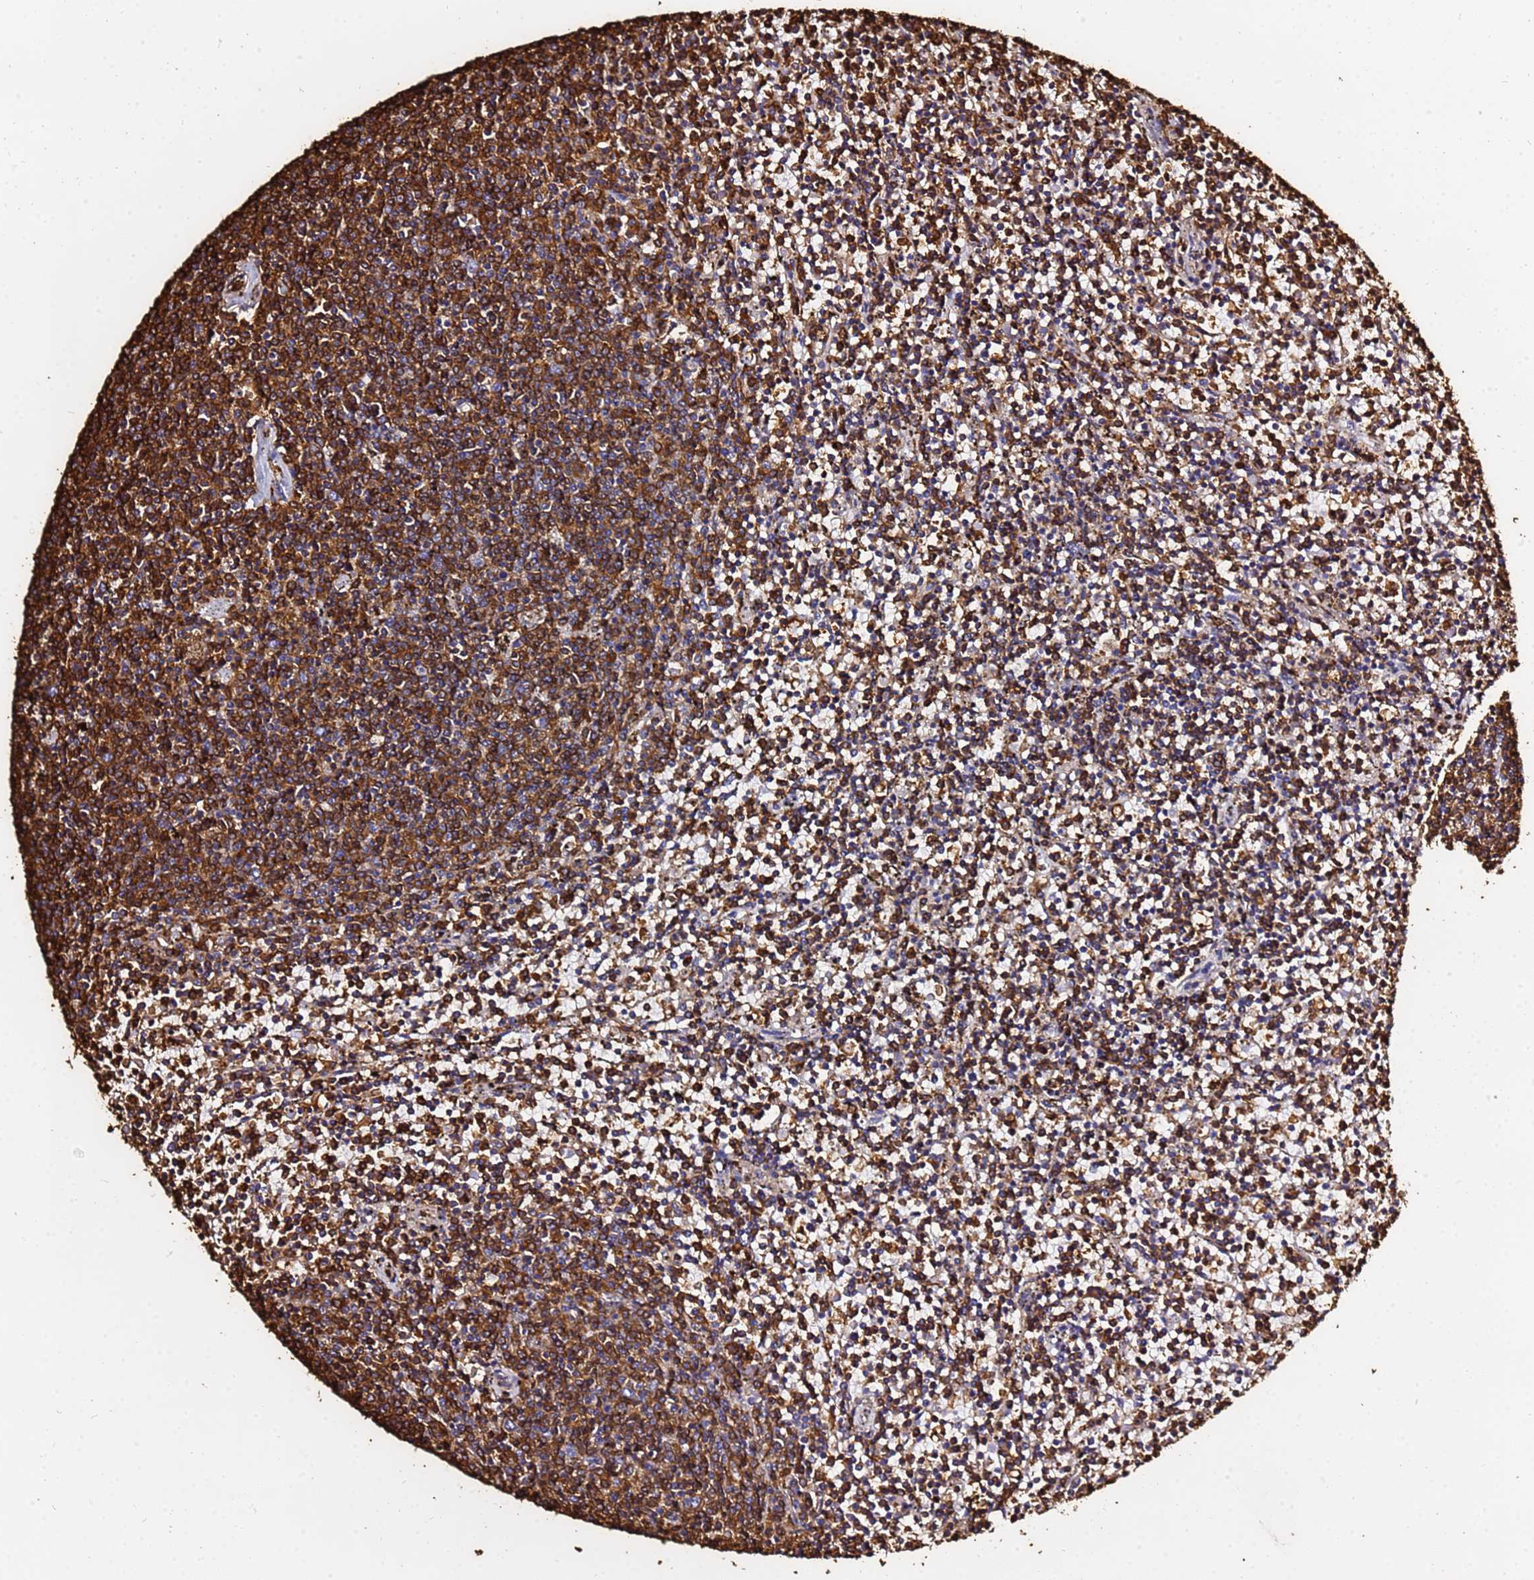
{"staining": {"intensity": "strong", "quantity": ">75%", "location": "cytoplasmic/membranous"}, "tissue": "lymphoma", "cell_type": "Tumor cells", "image_type": "cancer", "snomed": [{"axis": "morphology", "description": "Malignant lymphoma, non-Hodgkin's type, Low grade"}, {"axis": "topography", "description": "Spleen"}], "caption": "Protein expression analysis of human malignant lymphoma, non-Hodgkin's type (low-grade) reveals strong cytoplasmic/membranous positivity in about >75% of tumor cells.", "gene": "ACTB", "patient": {"sex": "female", "age": 50}}